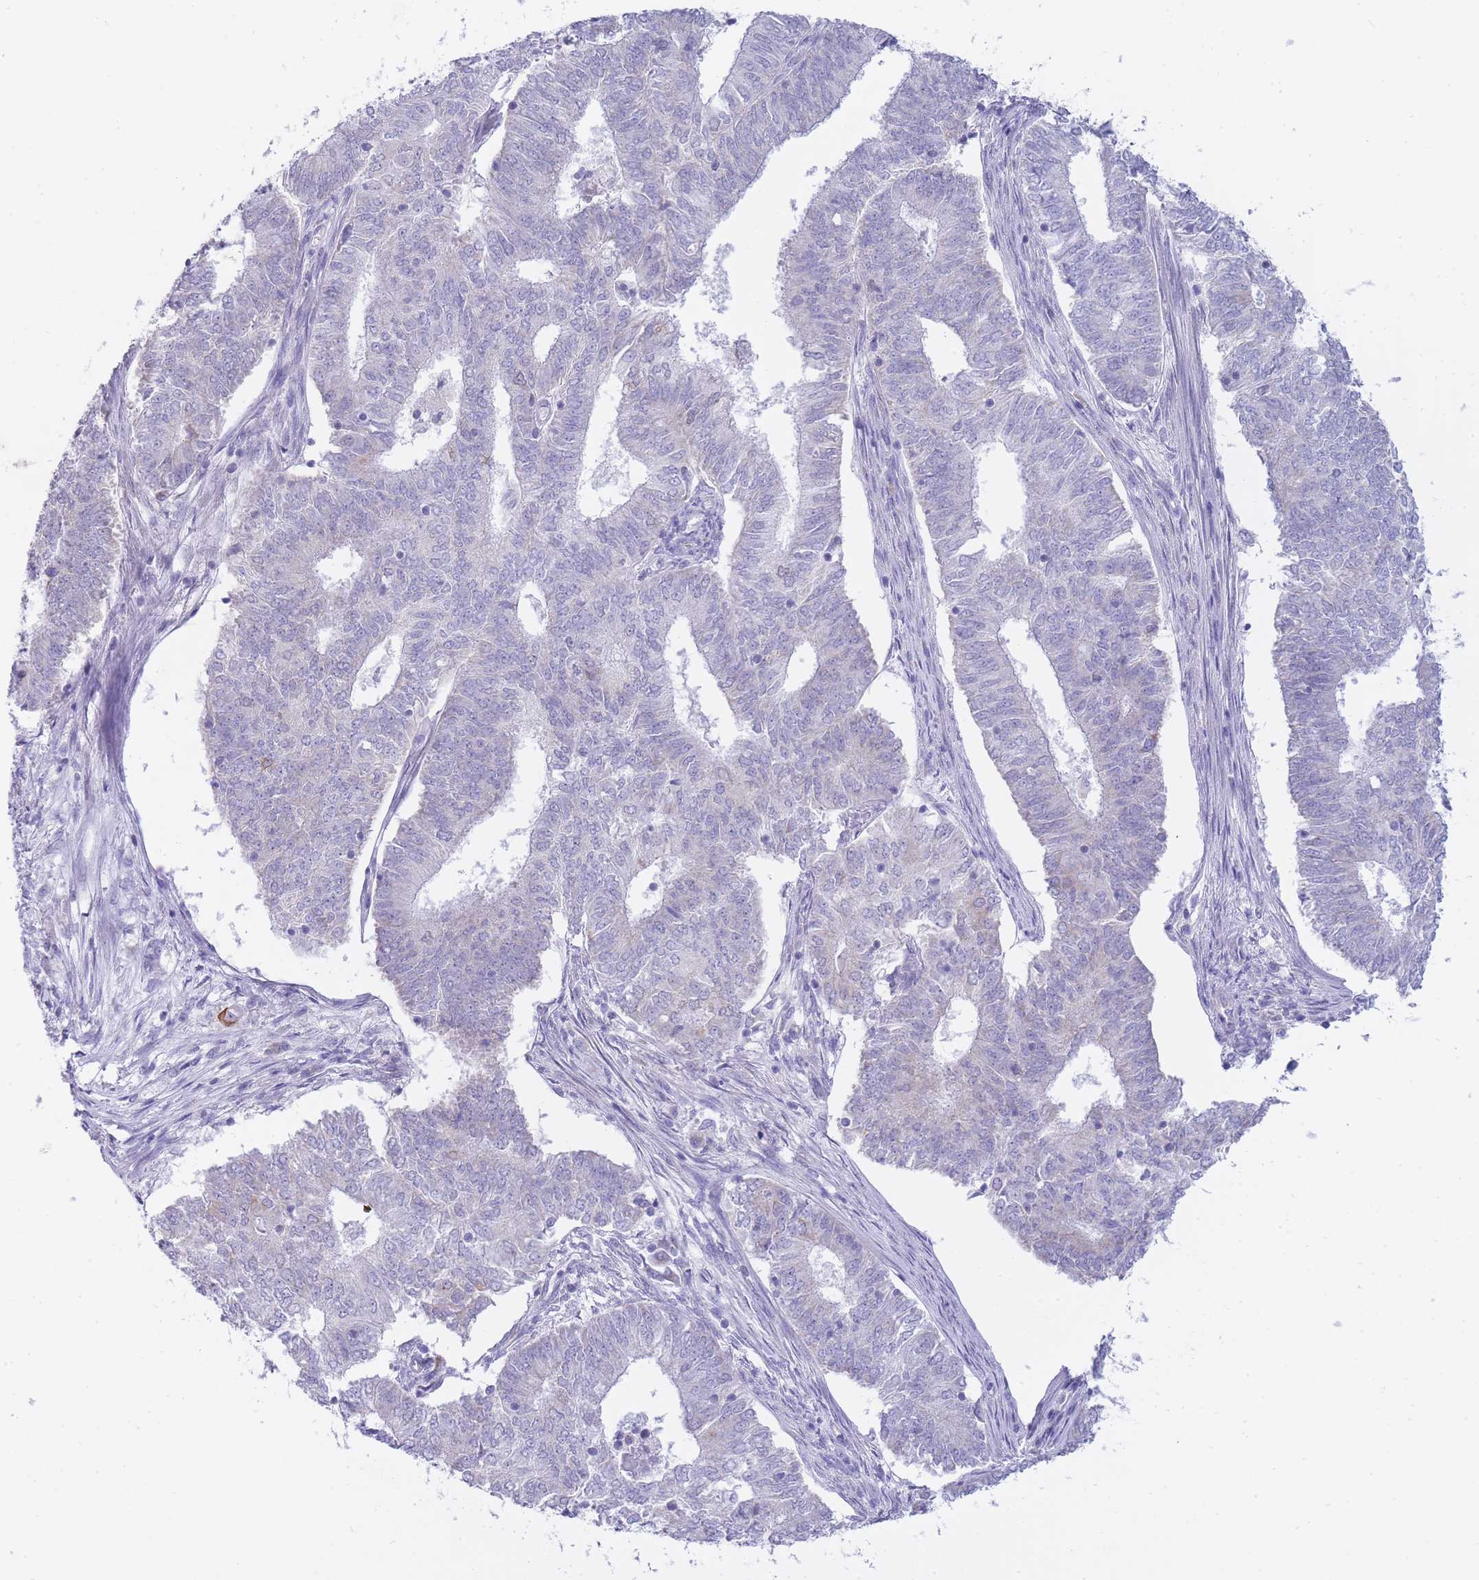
{"staining": {"intensity": "negative", "quantity": "none", "location": "none"}, "tissue": "endometrial cancer", "cell_type": "Tumor cells", "image_type": "cancer", "snomed": [{"axis": "morphology", "description": "Adenocarcinoma, NOS"}, {"axis": "topography", "description": "Endometrium"}], "caption": "Immunohistochemistry image of human endometrial cancer stained for a protein (brown), which exhibits no positivity in tumor cells.", "gene": "FRAT2", "patient": {"sex": "female", "age": 62}}